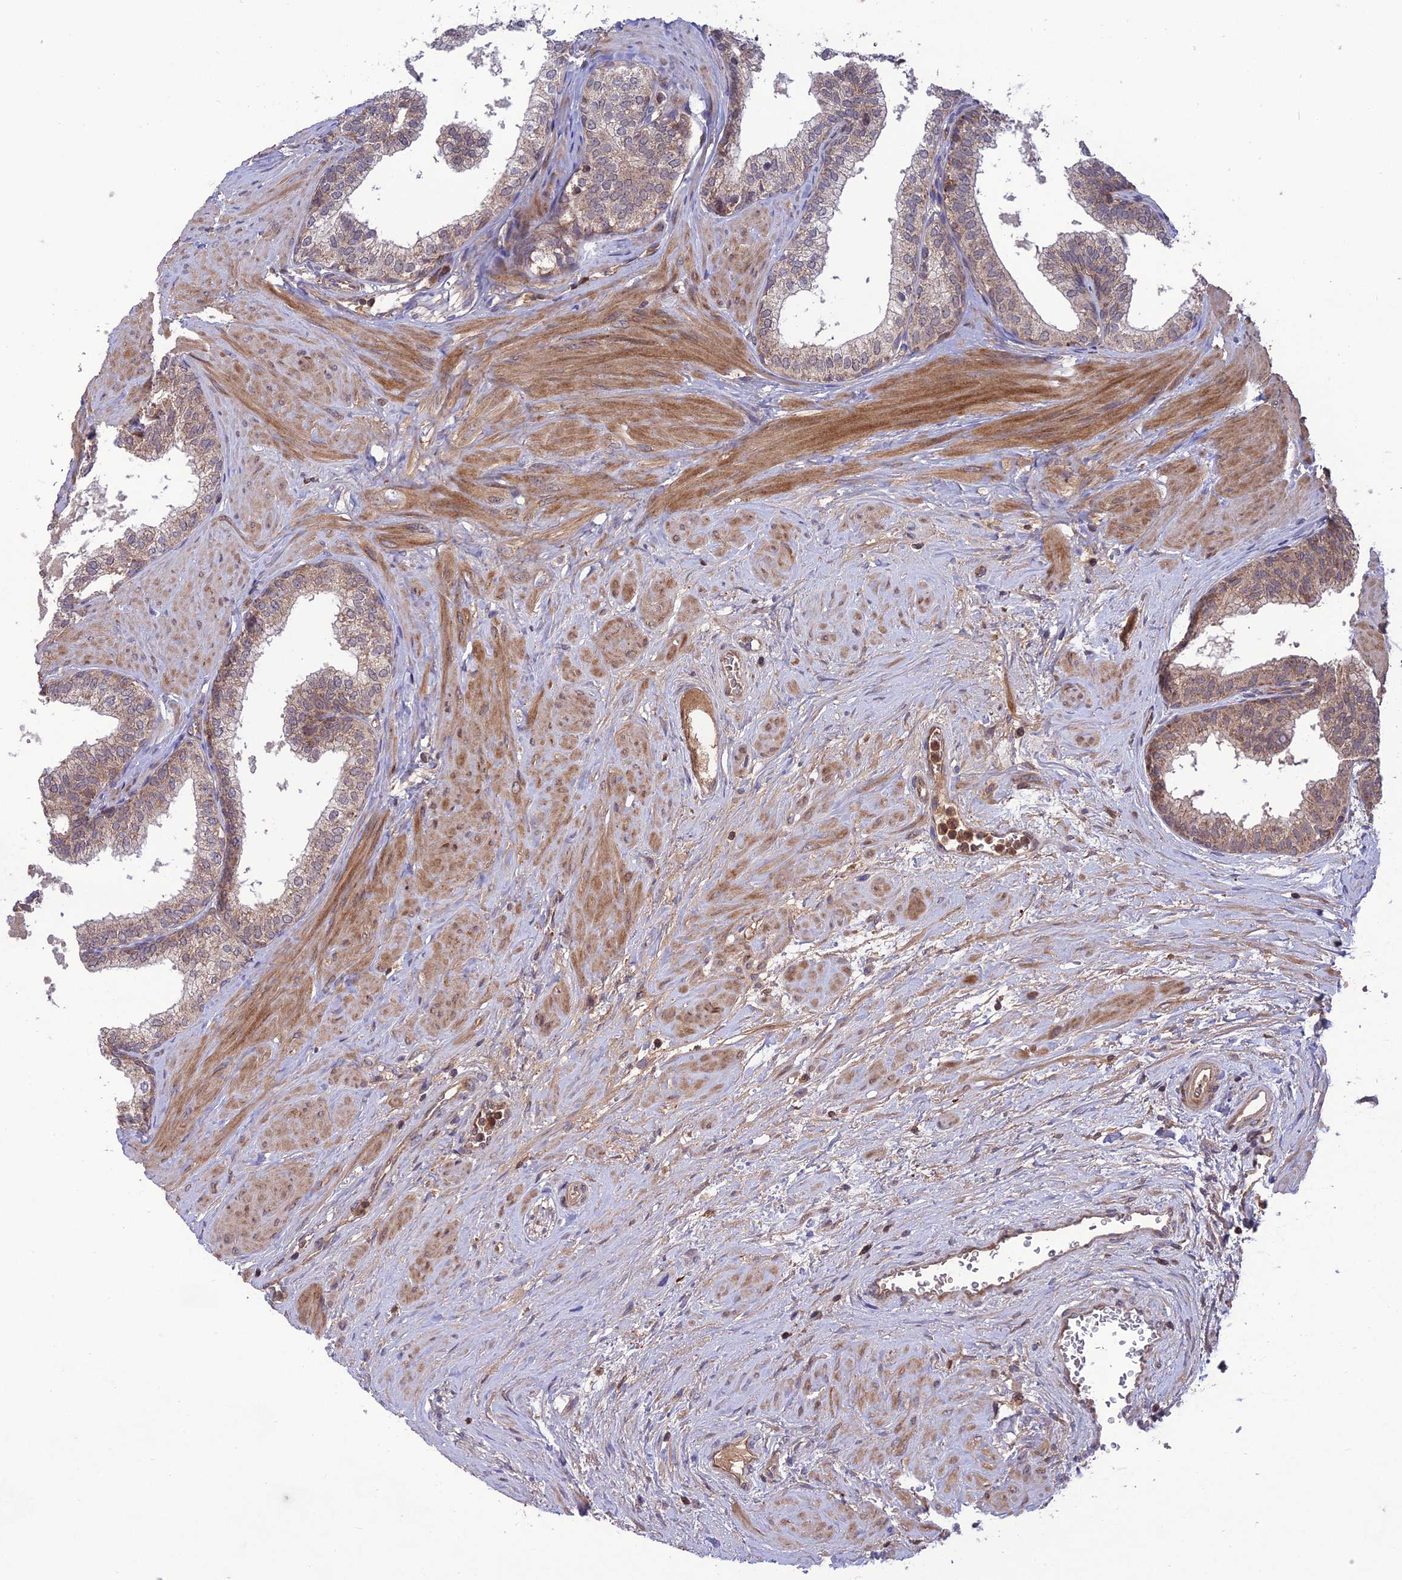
{"staining": {"intensity": "weak", "quantity": "25%-75%", "location": "cytoplasmic/membranous"}, "tissue": "prostate", "cell_type": "Glandular cells", "image_type": "normal", "snomed": [{"axis": "morphology", "description": "Normal tissue, NOS"}, {"axis": "topography", "description": "Prostate"}], "caption": "The immunohistochemical stain shows weak cytoplasmic/membranous staining in glandular cells of benign prostate. Using DAB (brown) and hematoxylin (blue) stains, captured at high magnification using brightfield microscopy.", "gene": "NDUFC1", "patient": {"sex": "male", "age": 60}}